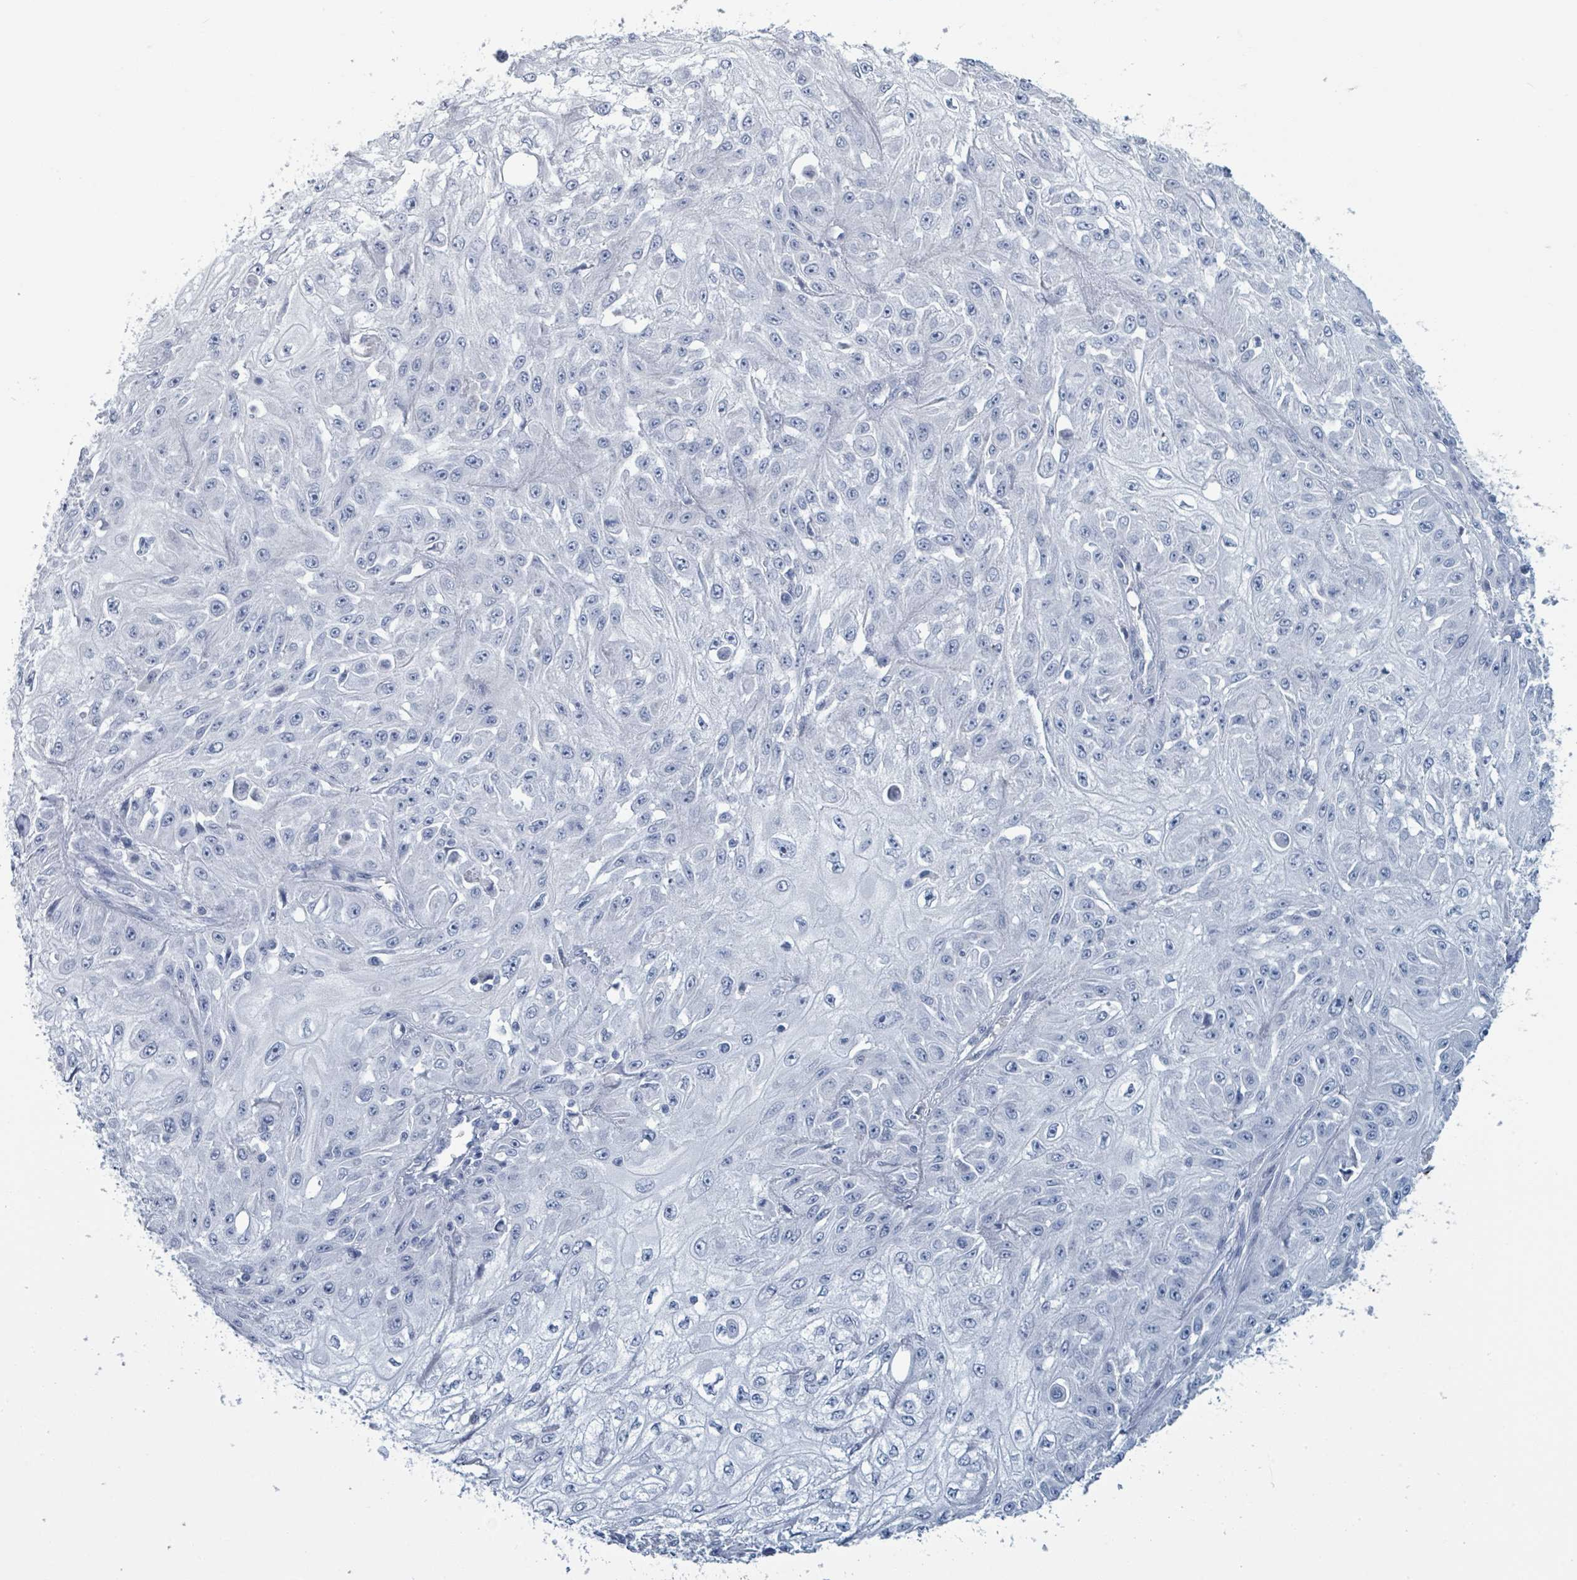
{"staining": {"intensity": "negative", "quantity": "none", "location": "none"}, "tissue": "skin cancer", "cell_type": "Tumor cells", "image_type": "cancer", "snomed": [{"axis": "morphology", "description": "Squamous cell carcinoma, NOS"}, {"axis": "morphology", "description": "Squamous cell carcinoma, metastatic, NOS"}, {"axis": "topography", "description": "Skin"}, {"axis": "topography", "description": "Lymph node"}], "caption": "DAB (3,3'-diaminobenzidine) immunohistochemical staining of human skin cancer (metastatic squamous cell carcinoma) displays no significant positivity in tumor cells. (Immunohistochemistry, brightfield microscopy, high magnification).", "gene": "VPS13D", "patient": {"sex": "male", "age": 75}}